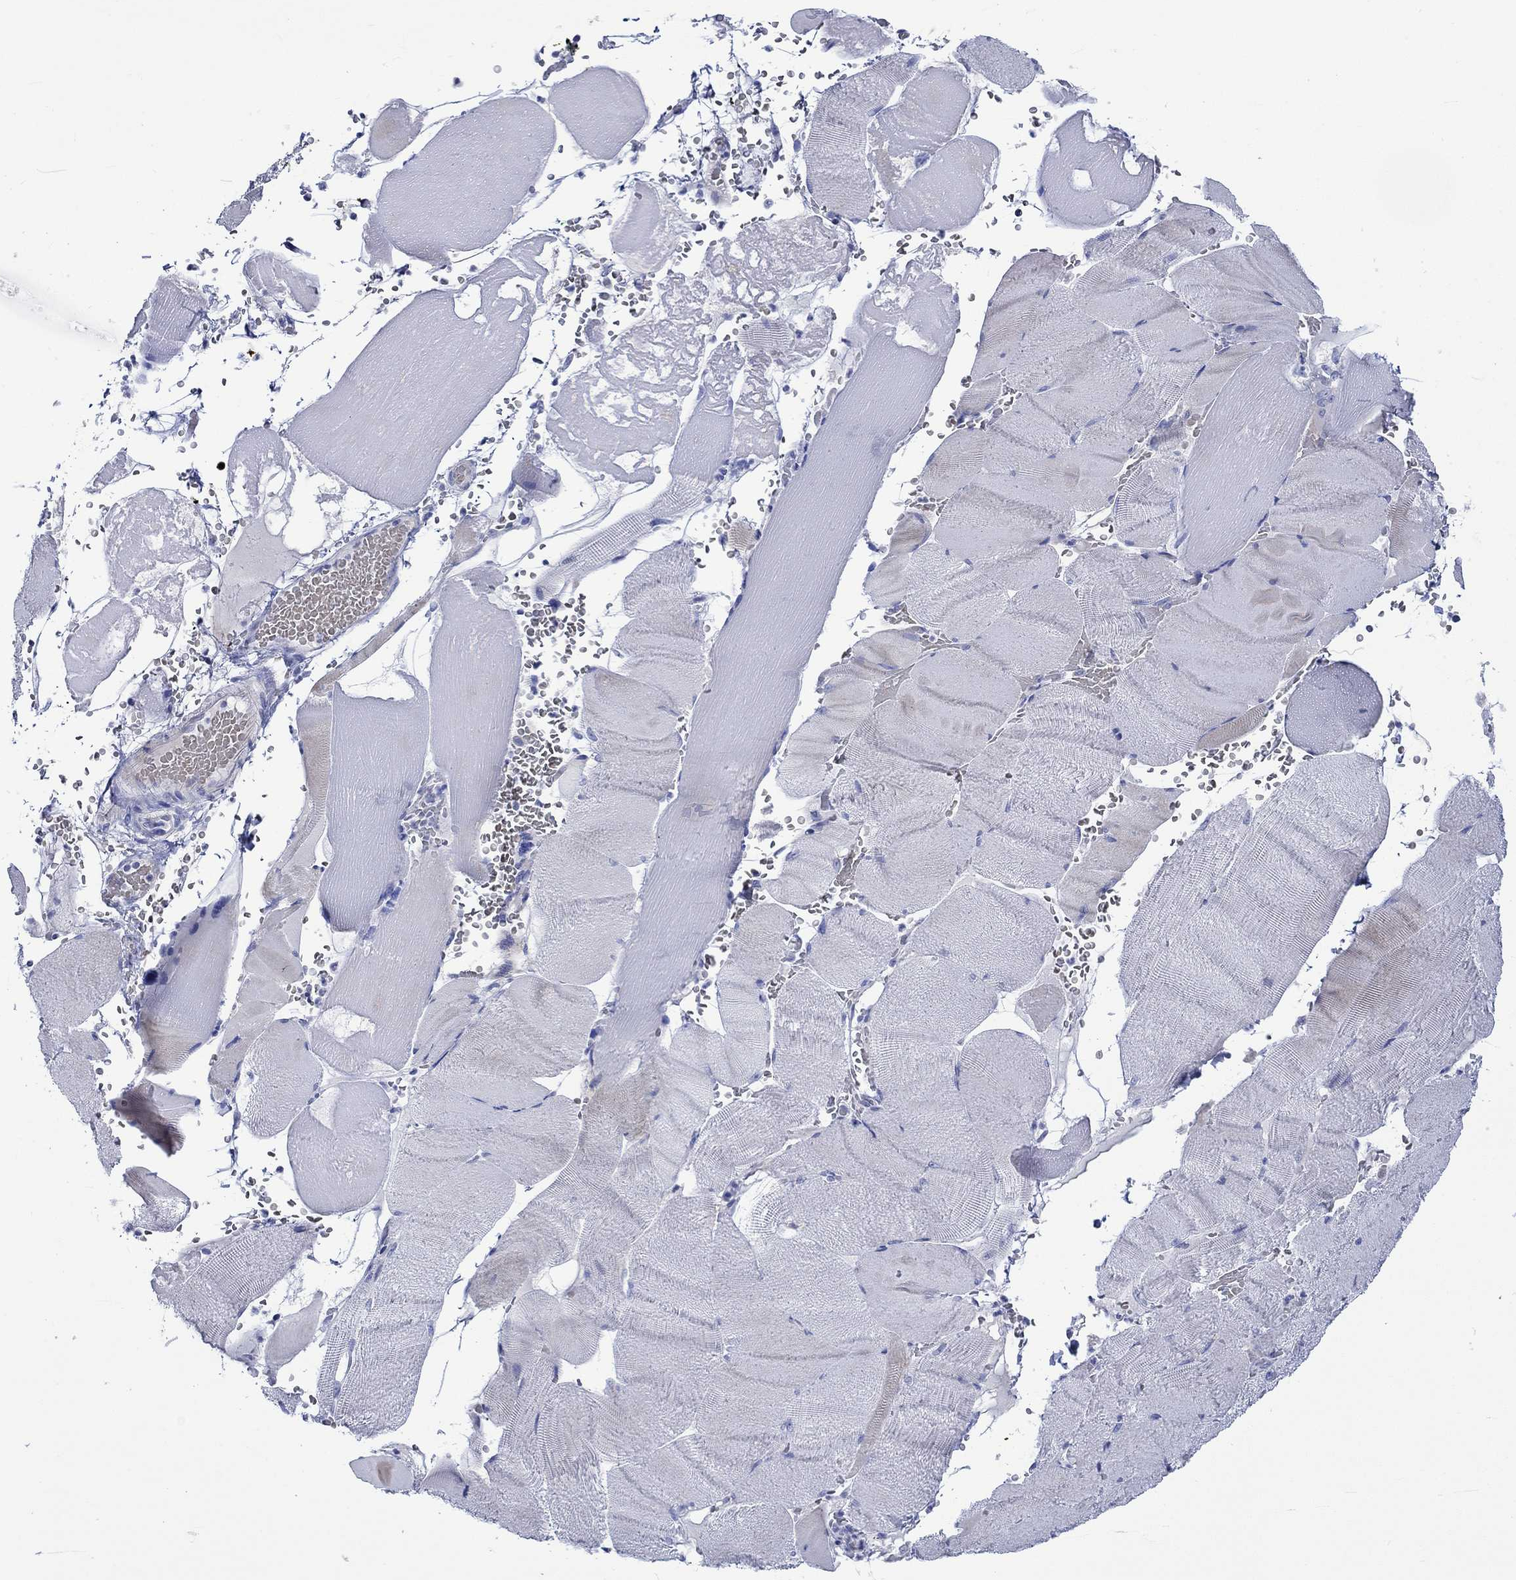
{"staining": {"intensity": "negative", "quantity": "none", "location": "none"}, "tissue": "skeletal muscle", "cell_type": "Myocytes", "image_type": "normal", "snomed": [{"axis": "morphology", "description": "Normal tissue, NOS"}, {"axis": "topography", "description": "Skeletal muscle"}], "caption": "Myocytes show no significant protein positivity in normal skeletal muscle. Nuclei are stained in blue.", "gene": "NRIP3", "patient": {"sex": "male", "age": 56}}